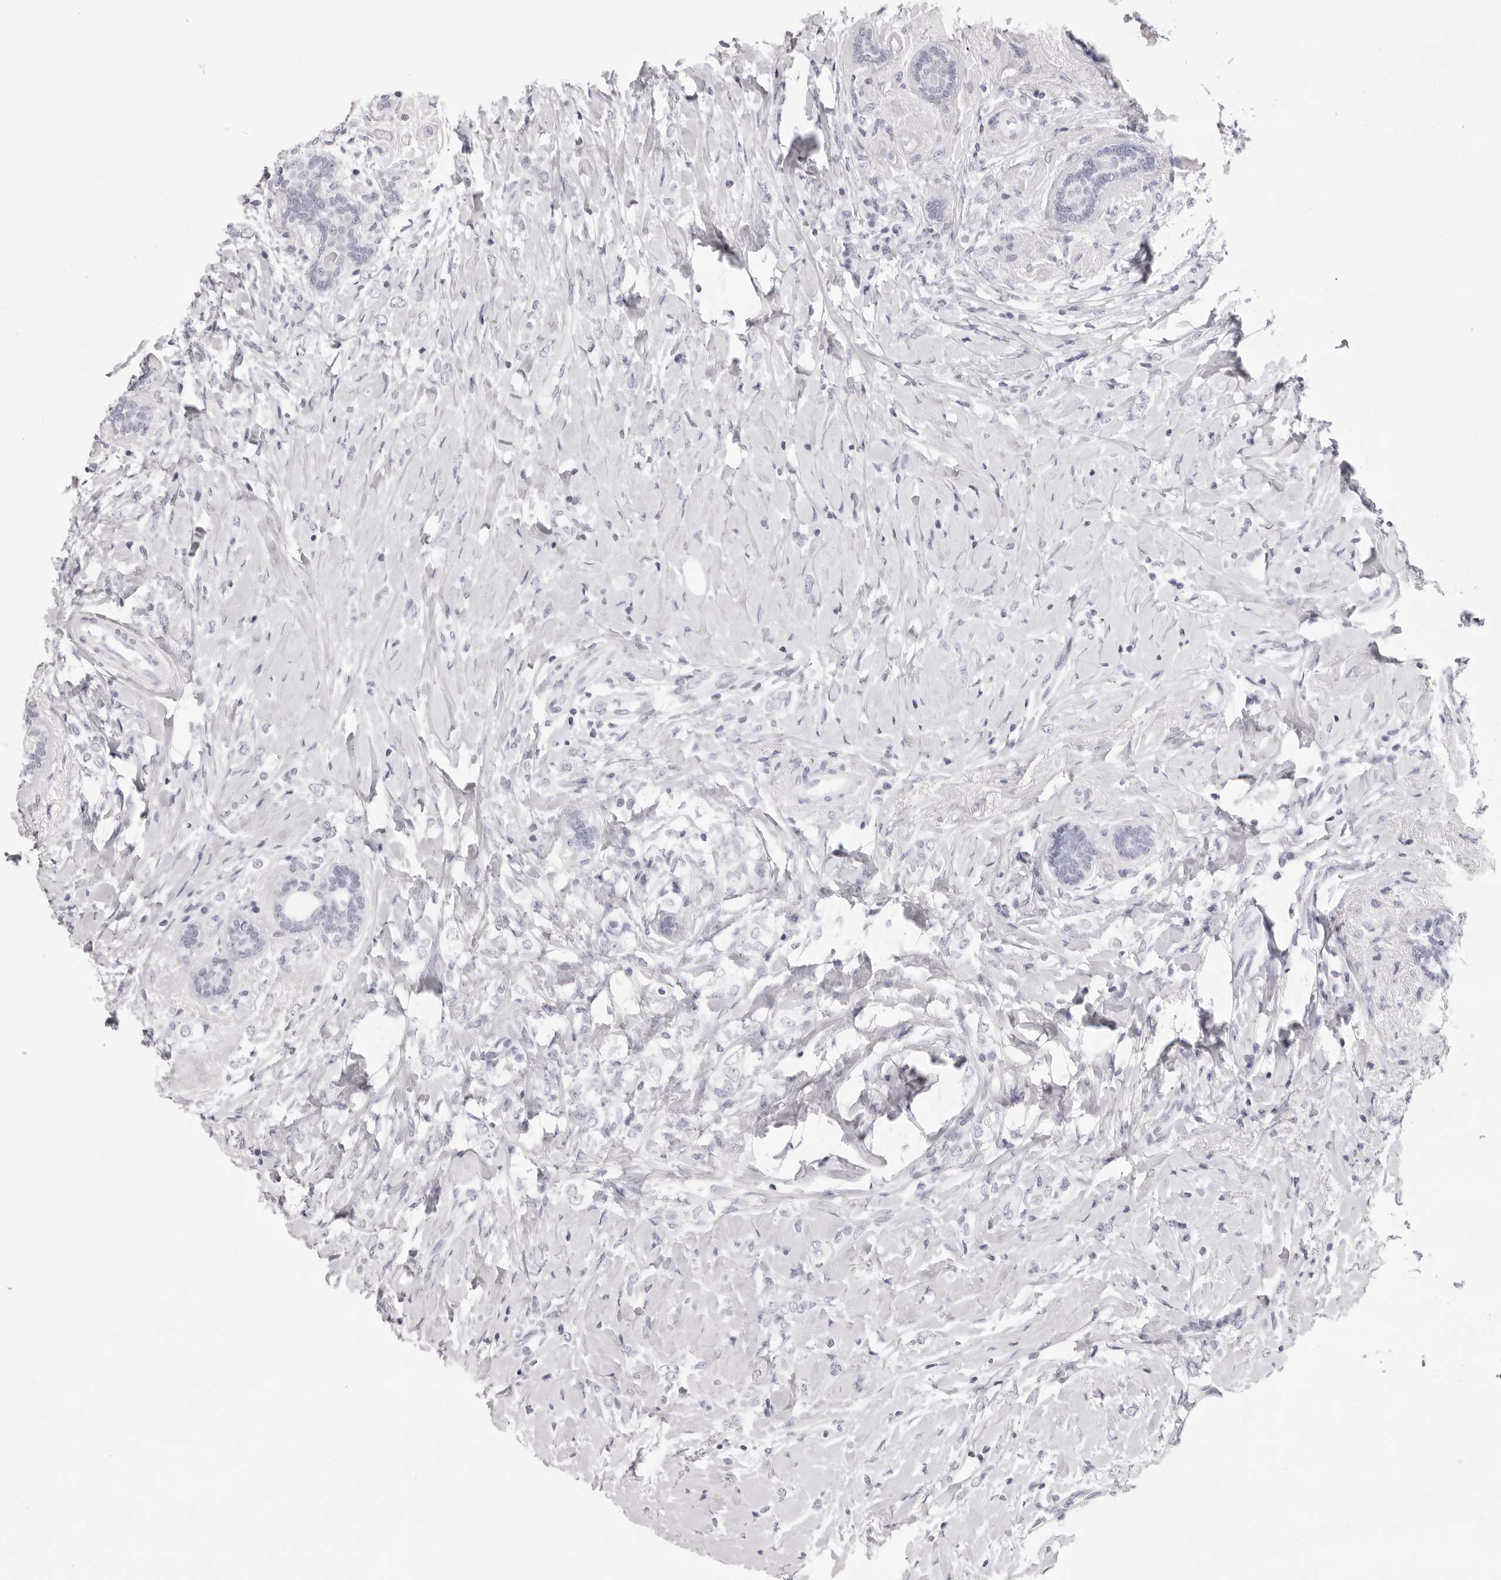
{"staining": {"intensity": "negative", "quantity": "none", "location": "none"}, "tissue": "breast cancer", "cell_type": "Tumor cells", "image_type": "cancer", "snomed": [{"axis": "morphology", "description": "Normal tissue, NOS"}, {"axis": "morphology", "description": "Lobular carcinoma"}, {"axis": "topography", "description": "Breast"}], "caption": "Human breast lobular carcinoma stained for a protein using immunohistochemistry shows no expression in tumor cells.", "gene": "SMIM2", "patient": {"sex": "female", "age": 47}}